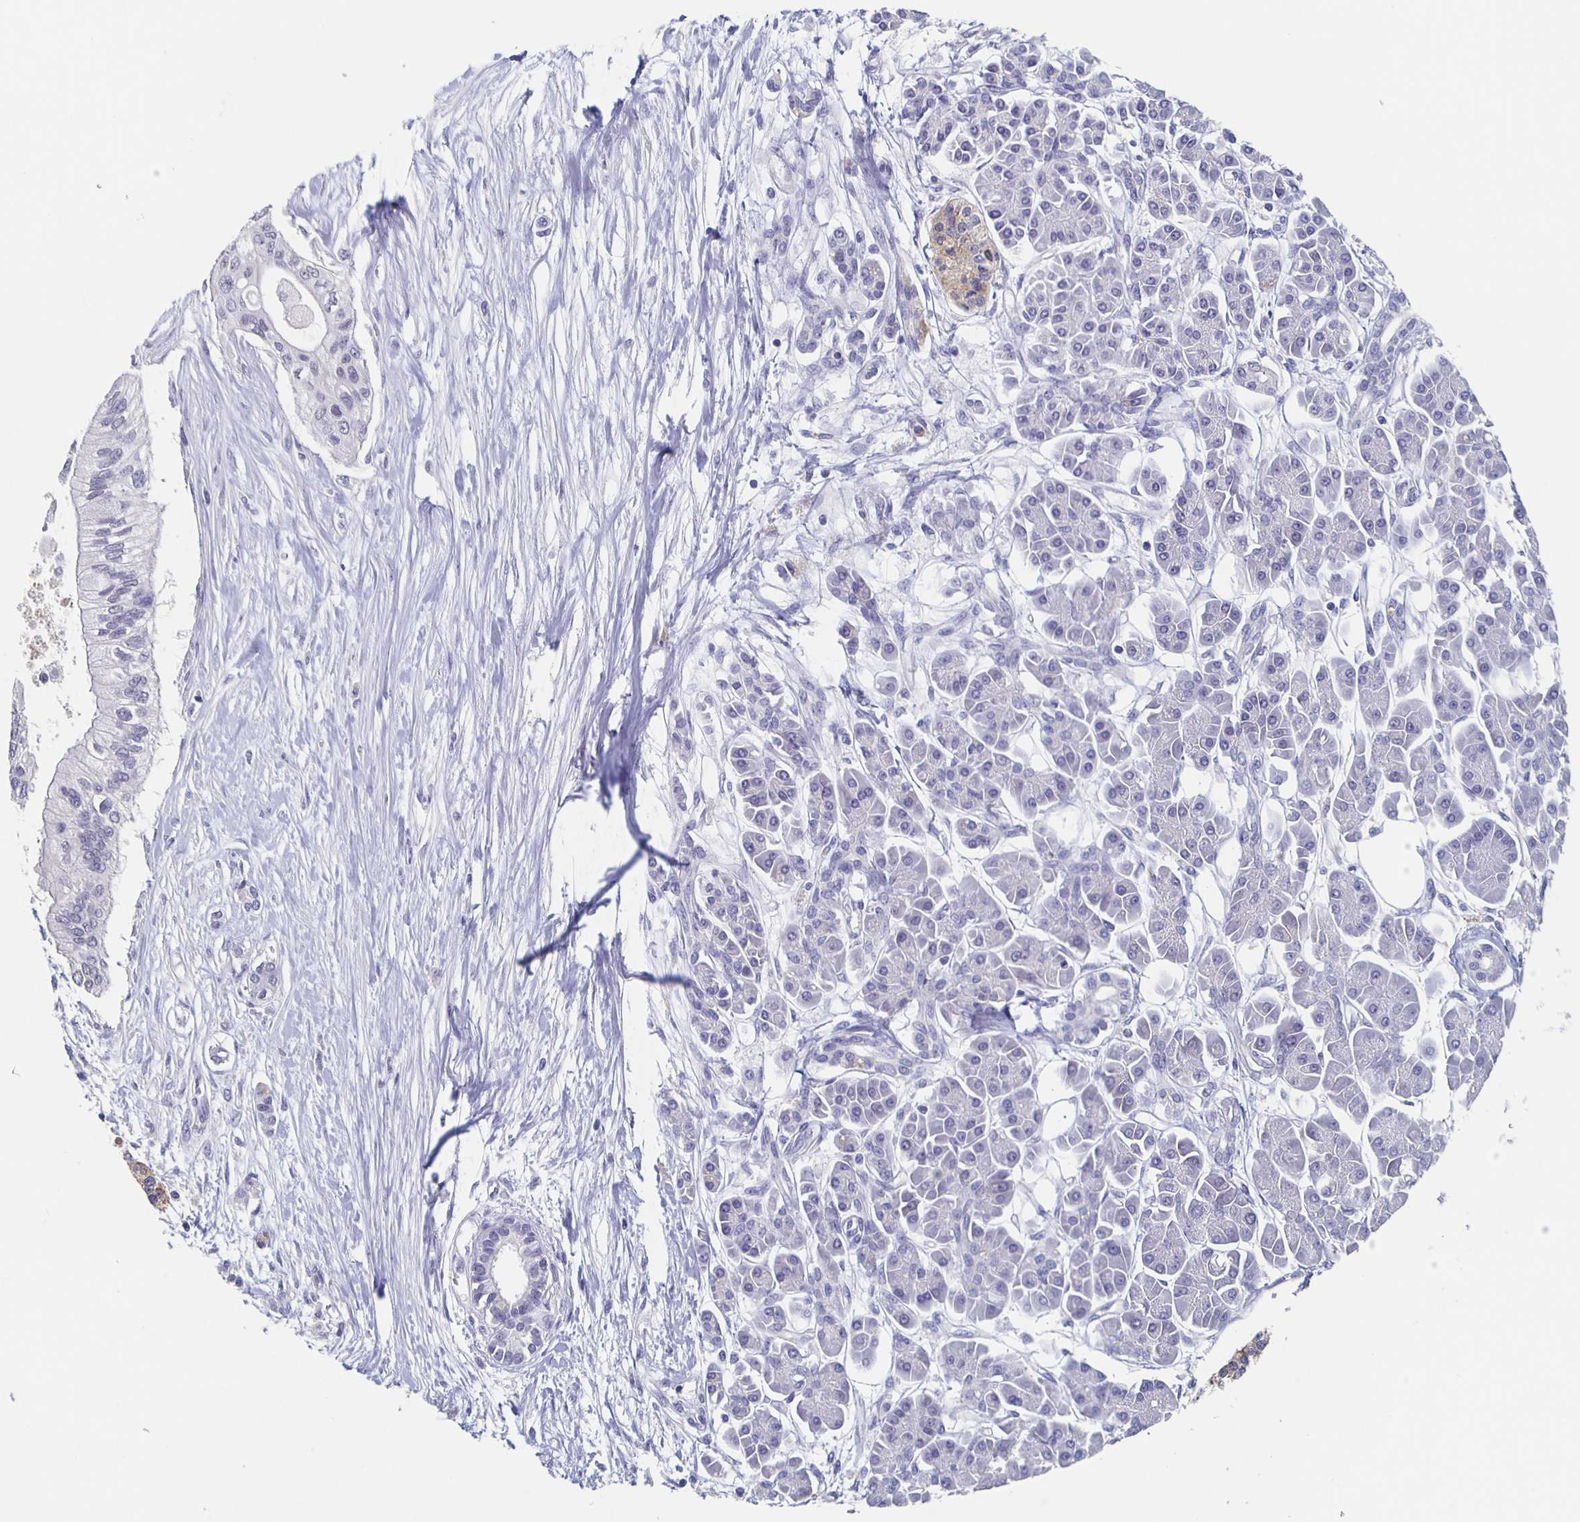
{"staining": {"intensity": "negative", "quantity": "none", "location": "none"}, "tissue": "pancreatic cancer", "cell_type": "Tumor cells", "image_type": "cancer", "snomed": [{"axis": "morphology", "description": "Adenocarcinoma, NOS"}, {"axis": "topography", "description": "Pancreas"}], "caption": "The image reveals no staining of tumor cells in pancreatic cancer. (DAB (3,3'-diaminobenzidine) immunohistochemistry (IHC) with hematoxylin counter stain).", "gene": "CACNA2D2", "patient": {"sex": "female", "age": 77}}